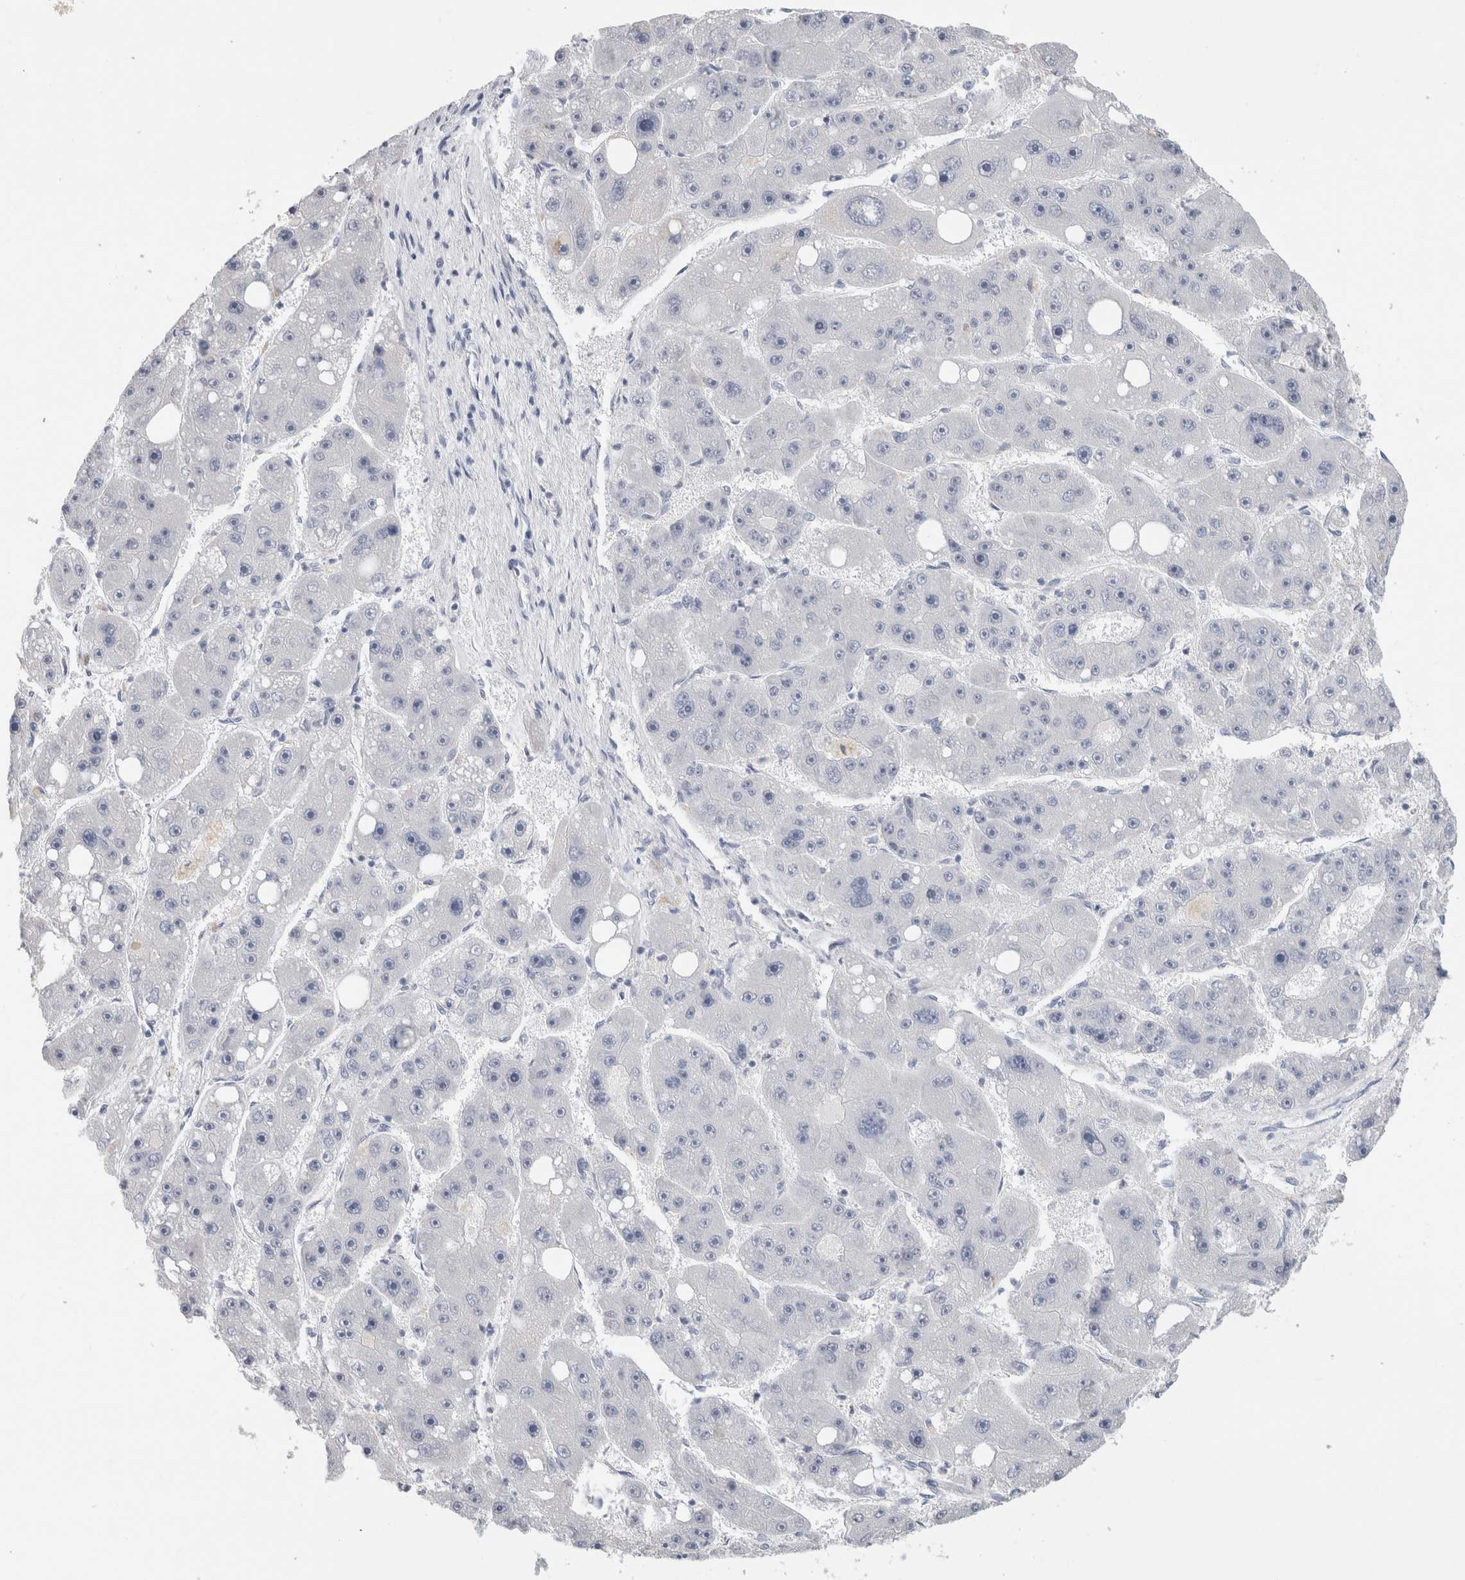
{"staining": {"intensity": "negative", "quantity": "none", "location": "none"}, "tissue": "liver cancer", "cell_type": "Tumor cells", "image_type": "cancer", "snomed": [{"axis": "morphology", "description": "Carcinoma, Hepatocellular, NOS"}, {"axis": "topography", "description": "Liver"}], "caption": "The photomicrograph reveals no significant positivity in tumor cells of liver cancer (hepatocellular carcinoma).", "gene": "BCAN", "patient": {"sex": "female", "age": 61}}